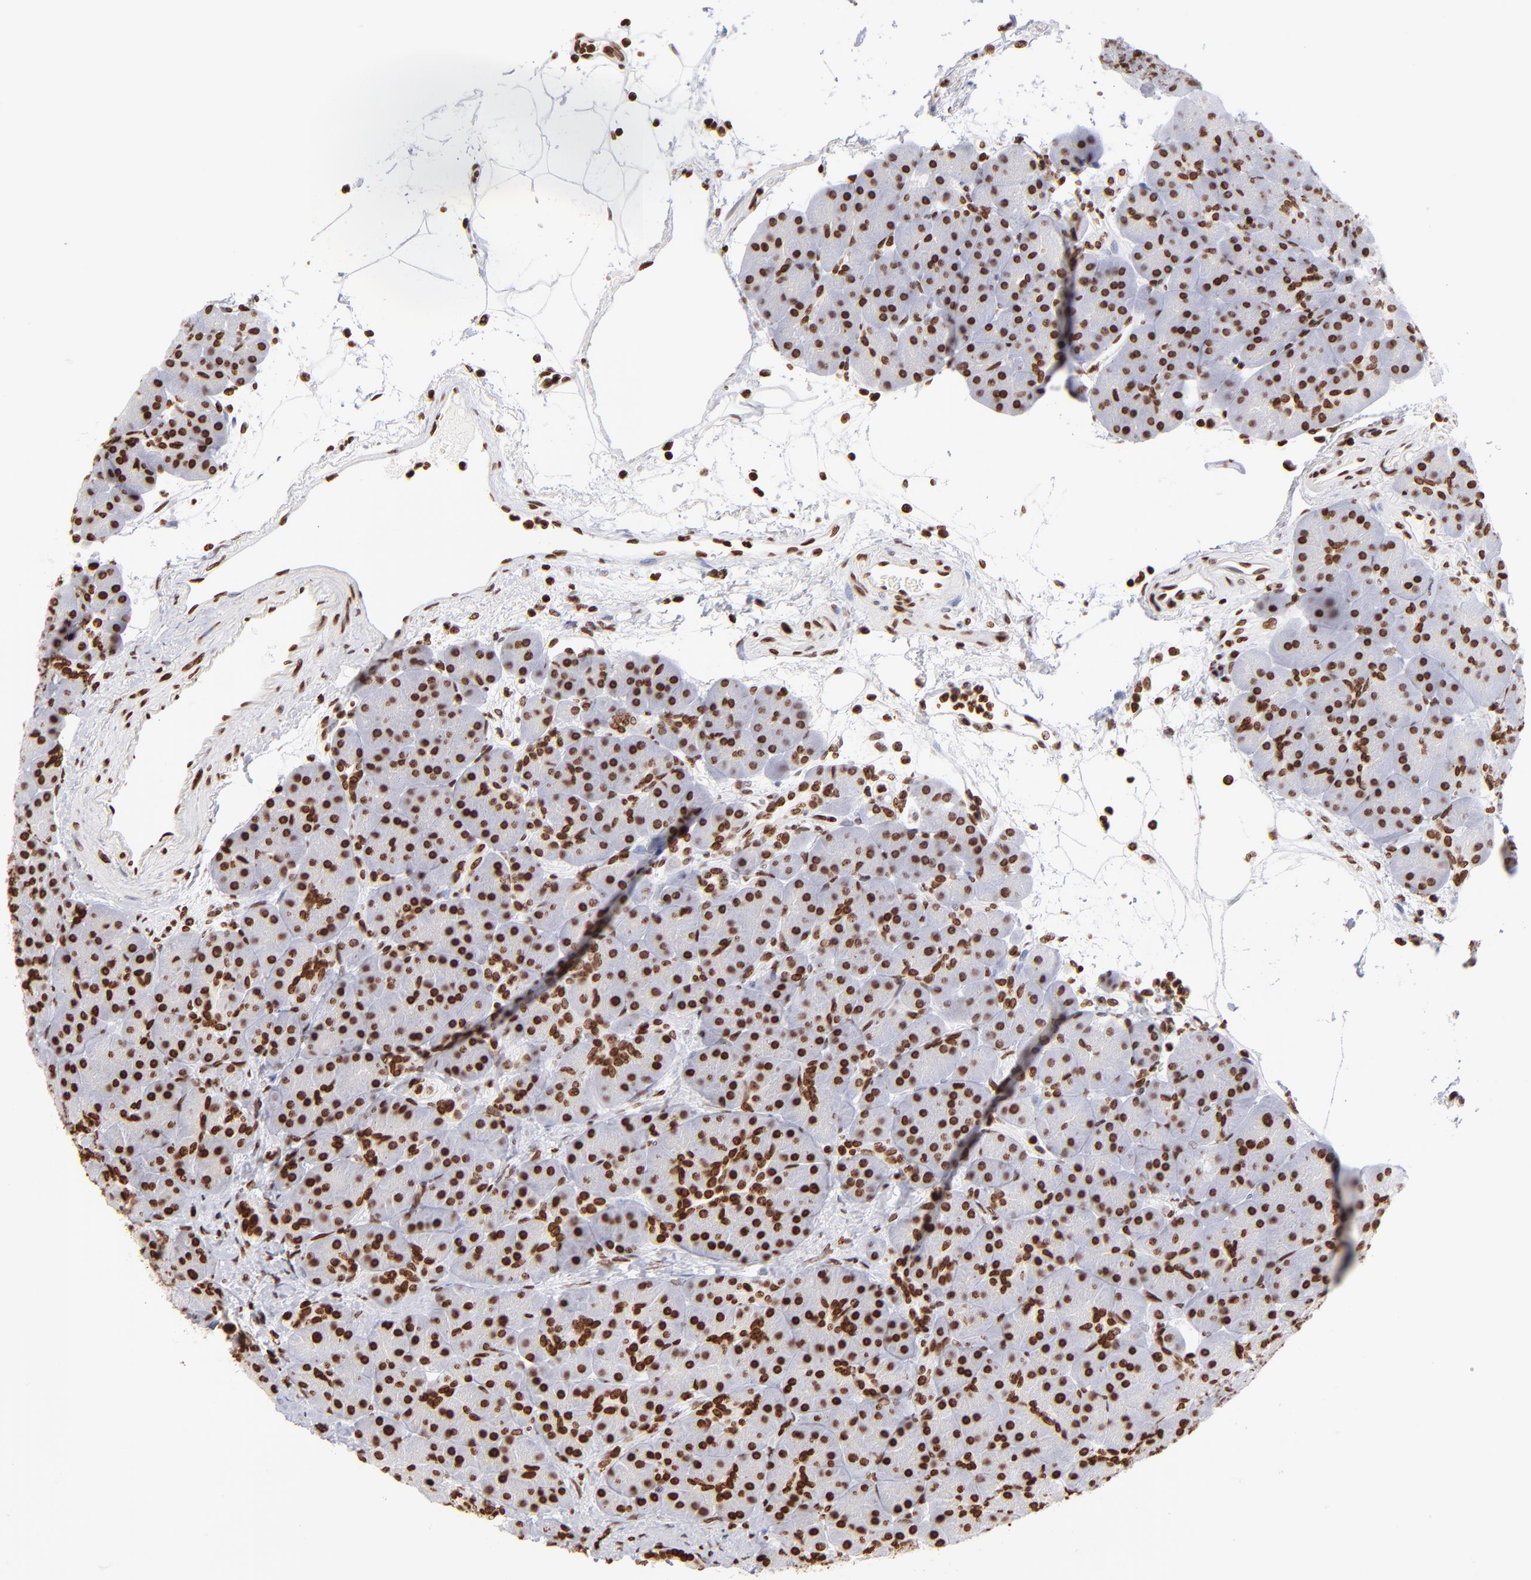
{"staining": {"intensity": "strong", "quantity": ">75%", "location": "nuclear"}, "tissue": "pancreas", "cell_type": "Exocrine glandular cells", "image_type": "normal", "snomed": [{"axis": "morphology", "description": "Normal tissue, NOS"}, {"axis": "topography", "description": "Pancreas"}], "caption": "IHC staining of normal pancreas, which exhibits high levels of strong nuclear staining in about >75% of exocrine glandular cells indicating strong nuclear protein expression. The staining was performed using DAB (brown) for protein detection and nuclei were counterstained in hematoxylin (blue).", "gene": "RTL4", "patient": {"sex": "male", "age": 66}}